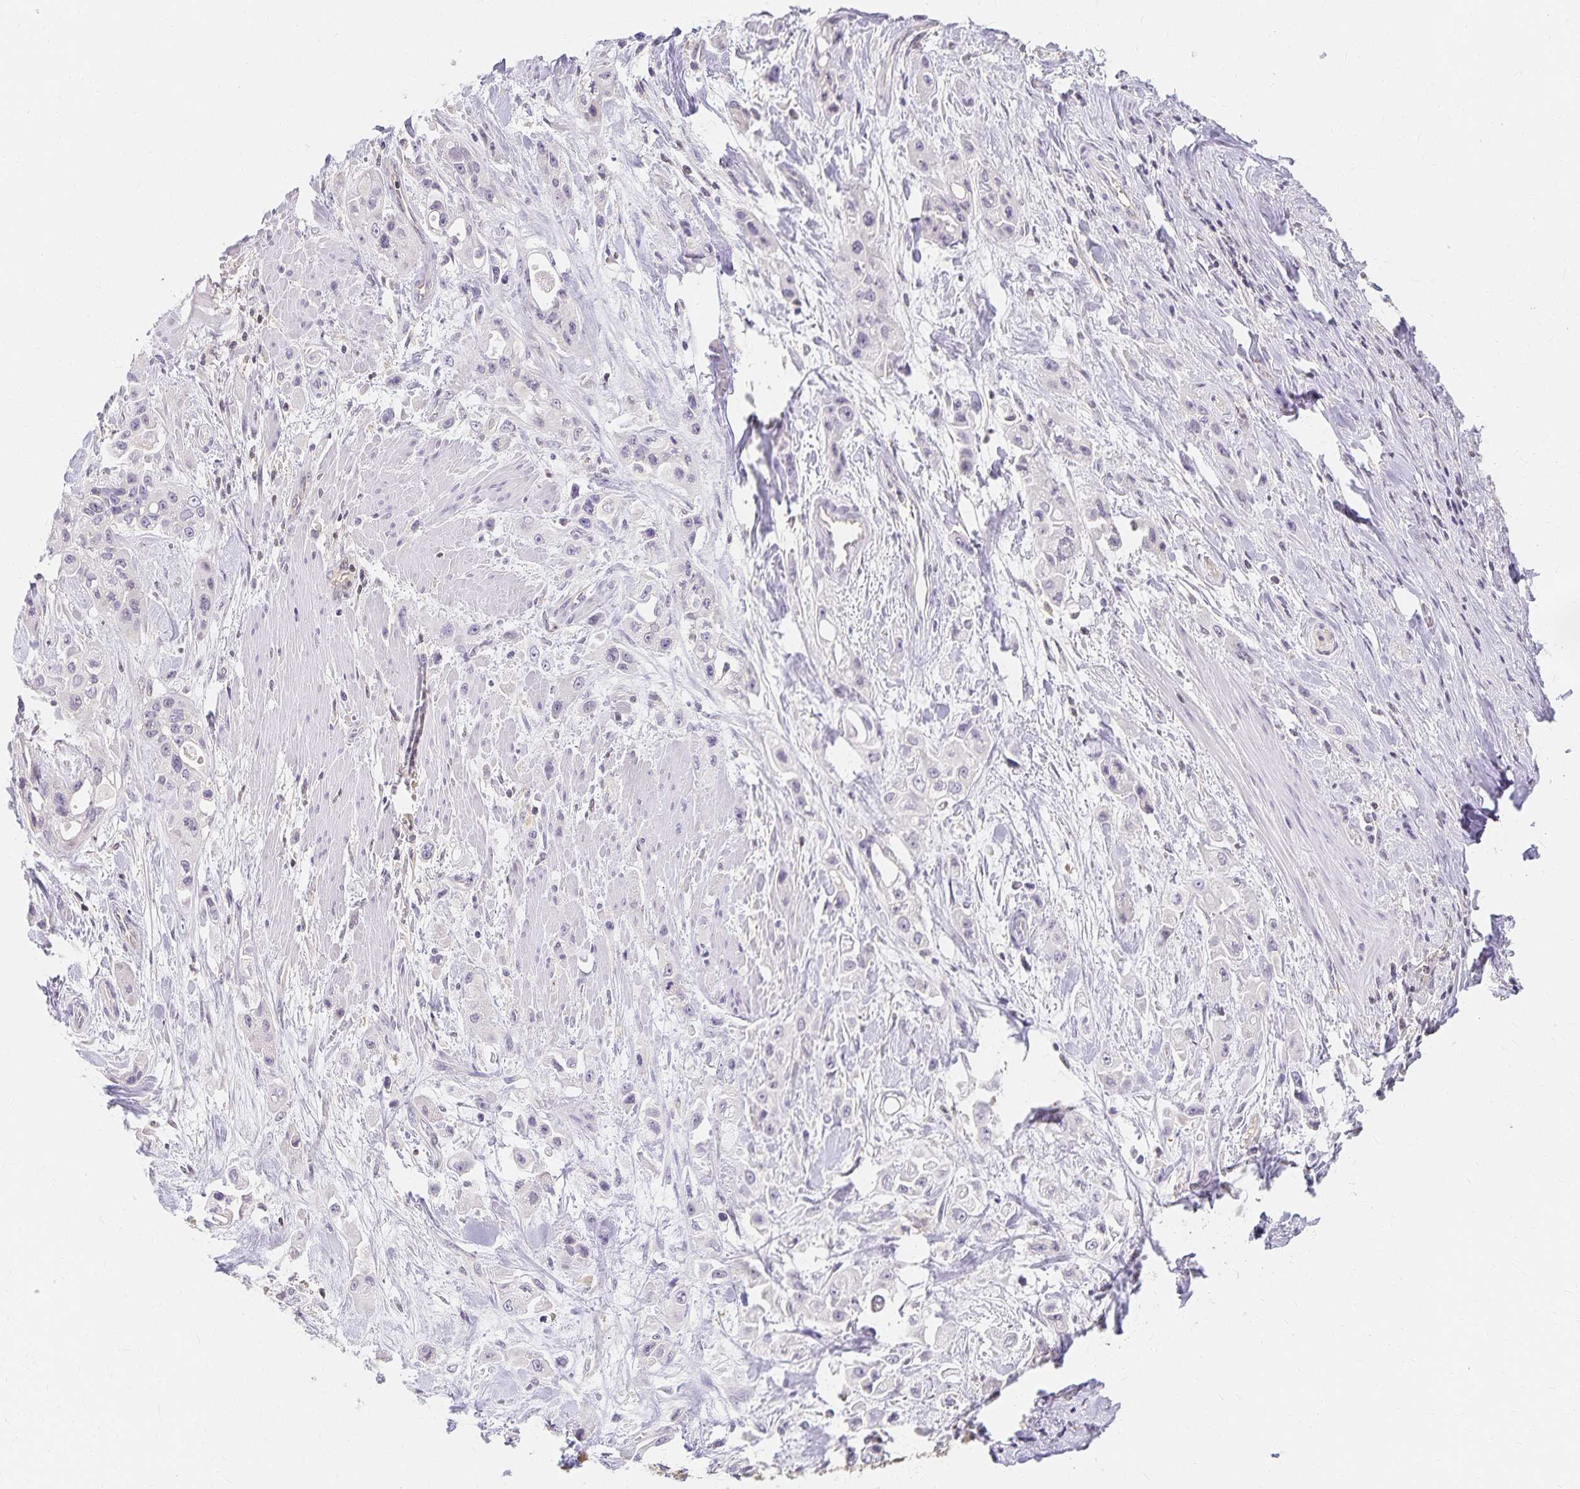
{"staining": {"intensity": "negative", "quantity": "none", "location": "none"}, "tissue": "pancreatic cancer", "cell_type": "Tumor cells", "image_type": "cancer", "snomed": [{"axis": "morphology", "description": "Adenocarcinoma, NOS"}, {"axis": "topography", "description": "Pancreas"}], "caption": "There is no significant staining in tumor cells of pancreatic adenocarcinoma.", "gene": "AZGP1", "patient": {"sex": "female", "age": 66}}